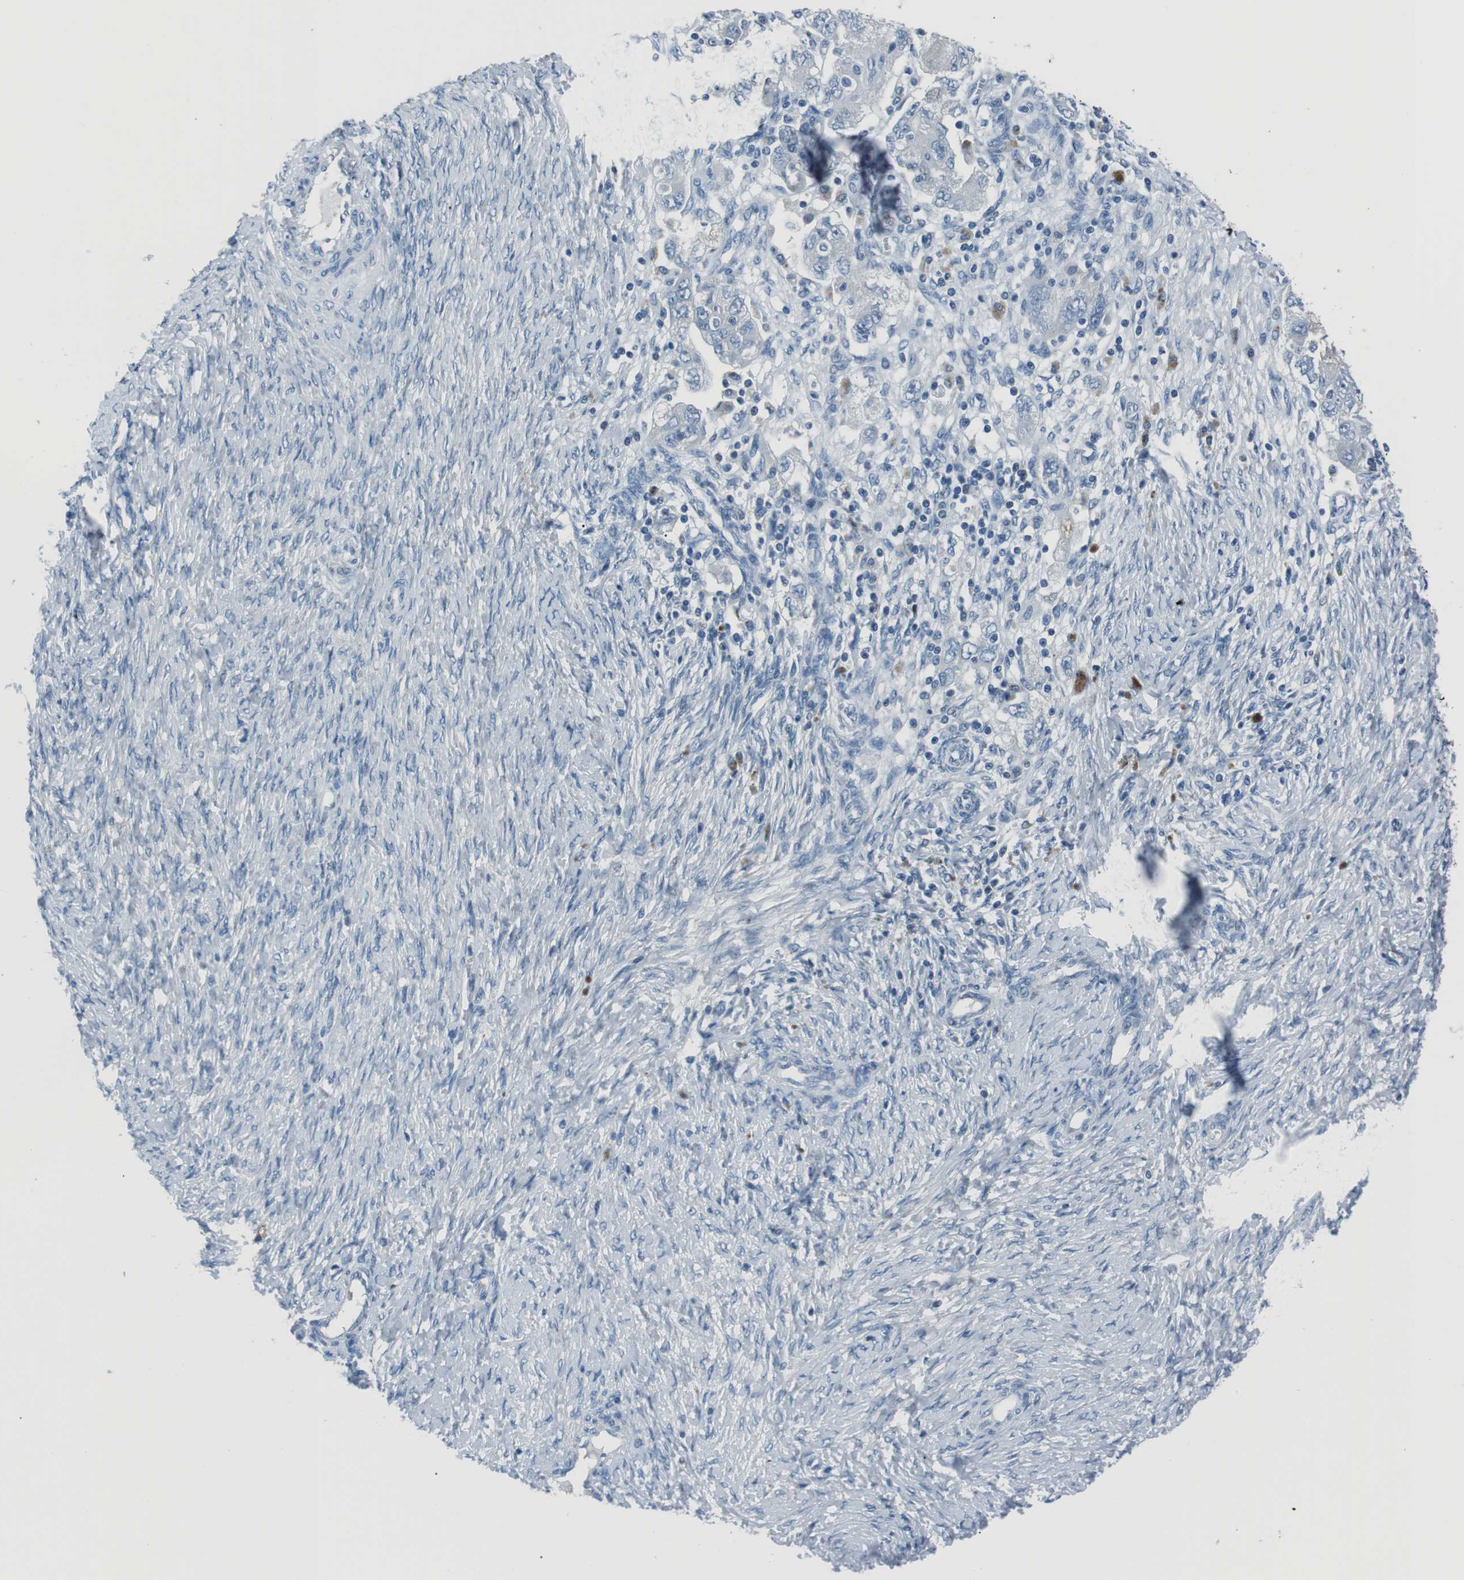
{"staining": {"intensity": "negative", "quantity": "none", "location": "none"}, "tissue": "ovarian cancer", "cell_type": "Tumor cells", "image_type": "cancer", "snomed": [{"axis": "morphology", "description": "Carcinoma, NOS"}, {"axis": "morphology", "description": "Cystadenocarcinoma, serous, NOS"}, {"axis": "topography", "description": "Ovary"}], "caption": "There is no significant expression in tumor cells of ovarian cancer.", "gene": "ST6GAL1", "patient": {"sex": "female", "age": 69}}